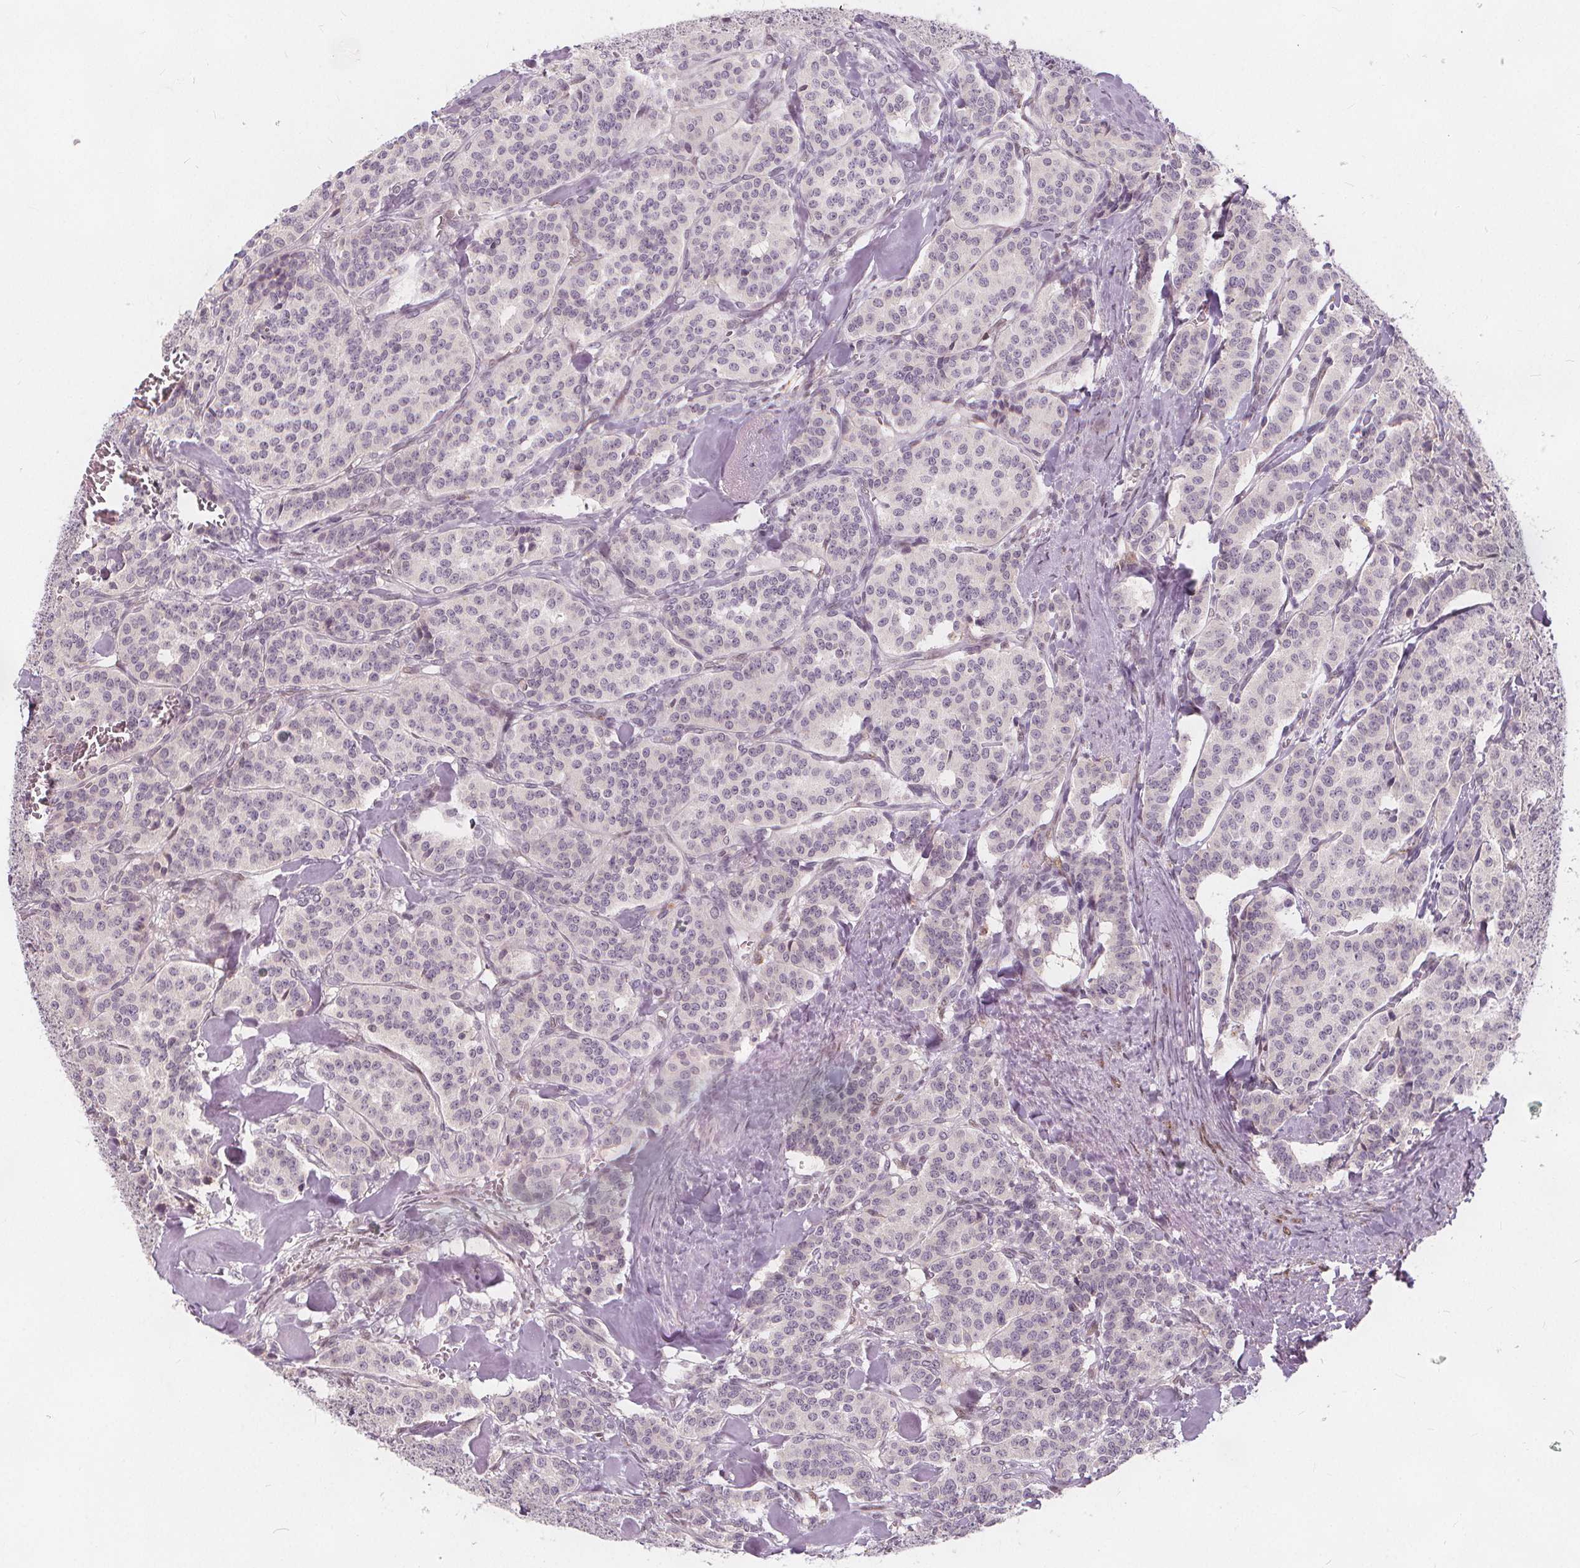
{"staining": {"intensity": "weak", "quantity": "<25%", "location": "cytoplasmic/membranous"}, "tissue": "carcinoid", "cell_type": "Tumor cells", "image_type": "cancer", "snomed": [{"axis": "morphology", "description": "Normal tissue, NOS"}, {"axis": "morphology", "description": "Carcinoid, malignant, NOS"}, {"axis": "topography", "description": "Lung"}], "caption": "IHC of carcinoid reveals no positivity in tumor cells. (DAB immunohistochemistry visualized using brightfield microscopy, high magnification).", "gene": "DRC3", "patient": {"sex": "female", "age": 46}}